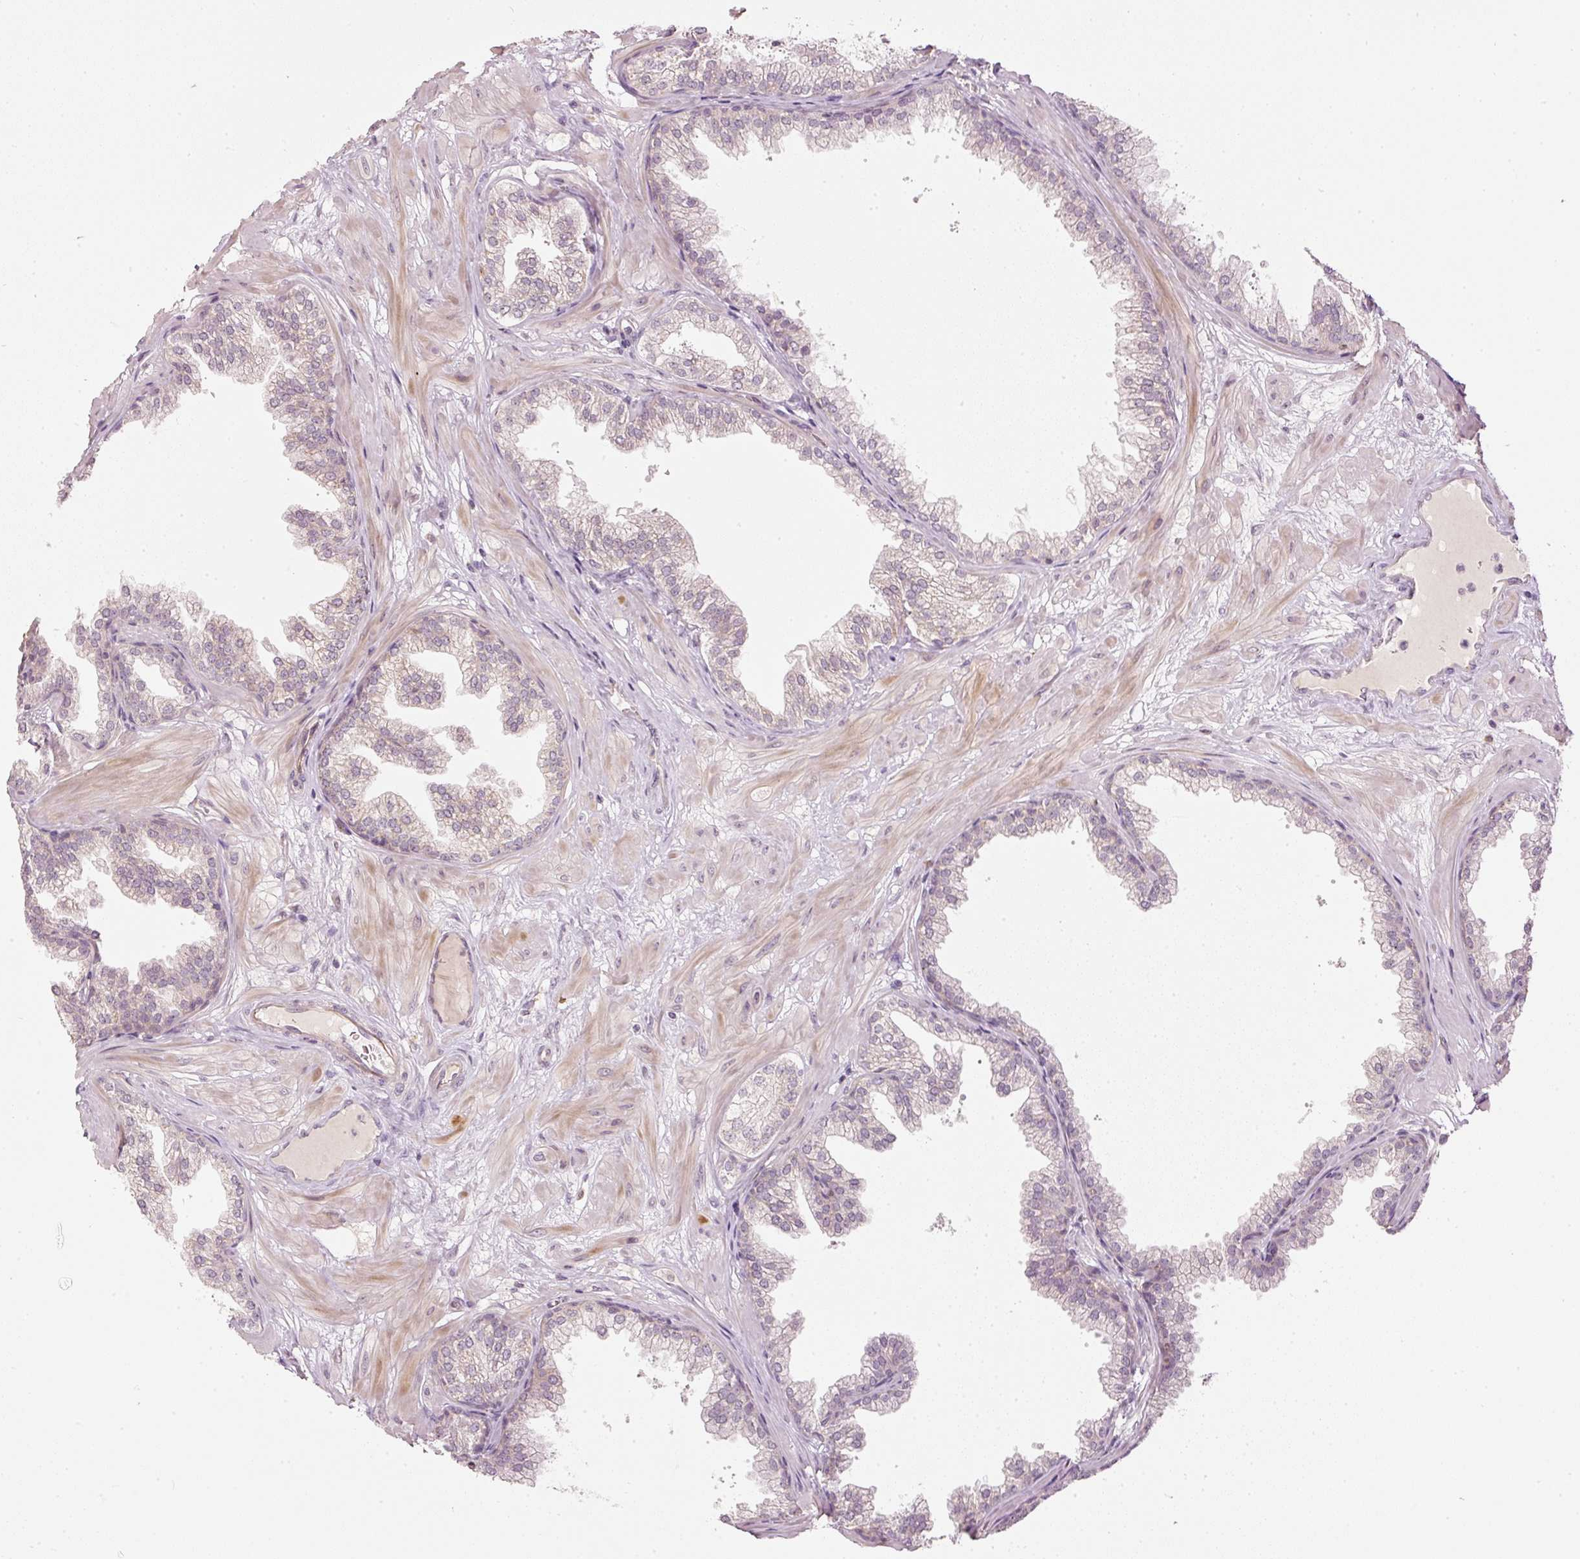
{"staining": {"intensity": "weak", "quantity": "<25%", "location": "cytoplasmic/membranous"}, "tissue": "prostate", "cell_type": "Glandular cells", "image_type": "normal", "snomed": [{"axis": "morphology", "description": "Normal tissue, NOS"}, {"axis": "topography", "description": "Prostate"}], "caption": "Immunohistochemistry image of normal prostate: human prostate stained with DAB (3,3'-diaminobenzidine) demonstrates no significant protein expression in glandular cells.", "gene": "CDC20B", "patient": {"sex": "male", "age": 37}}